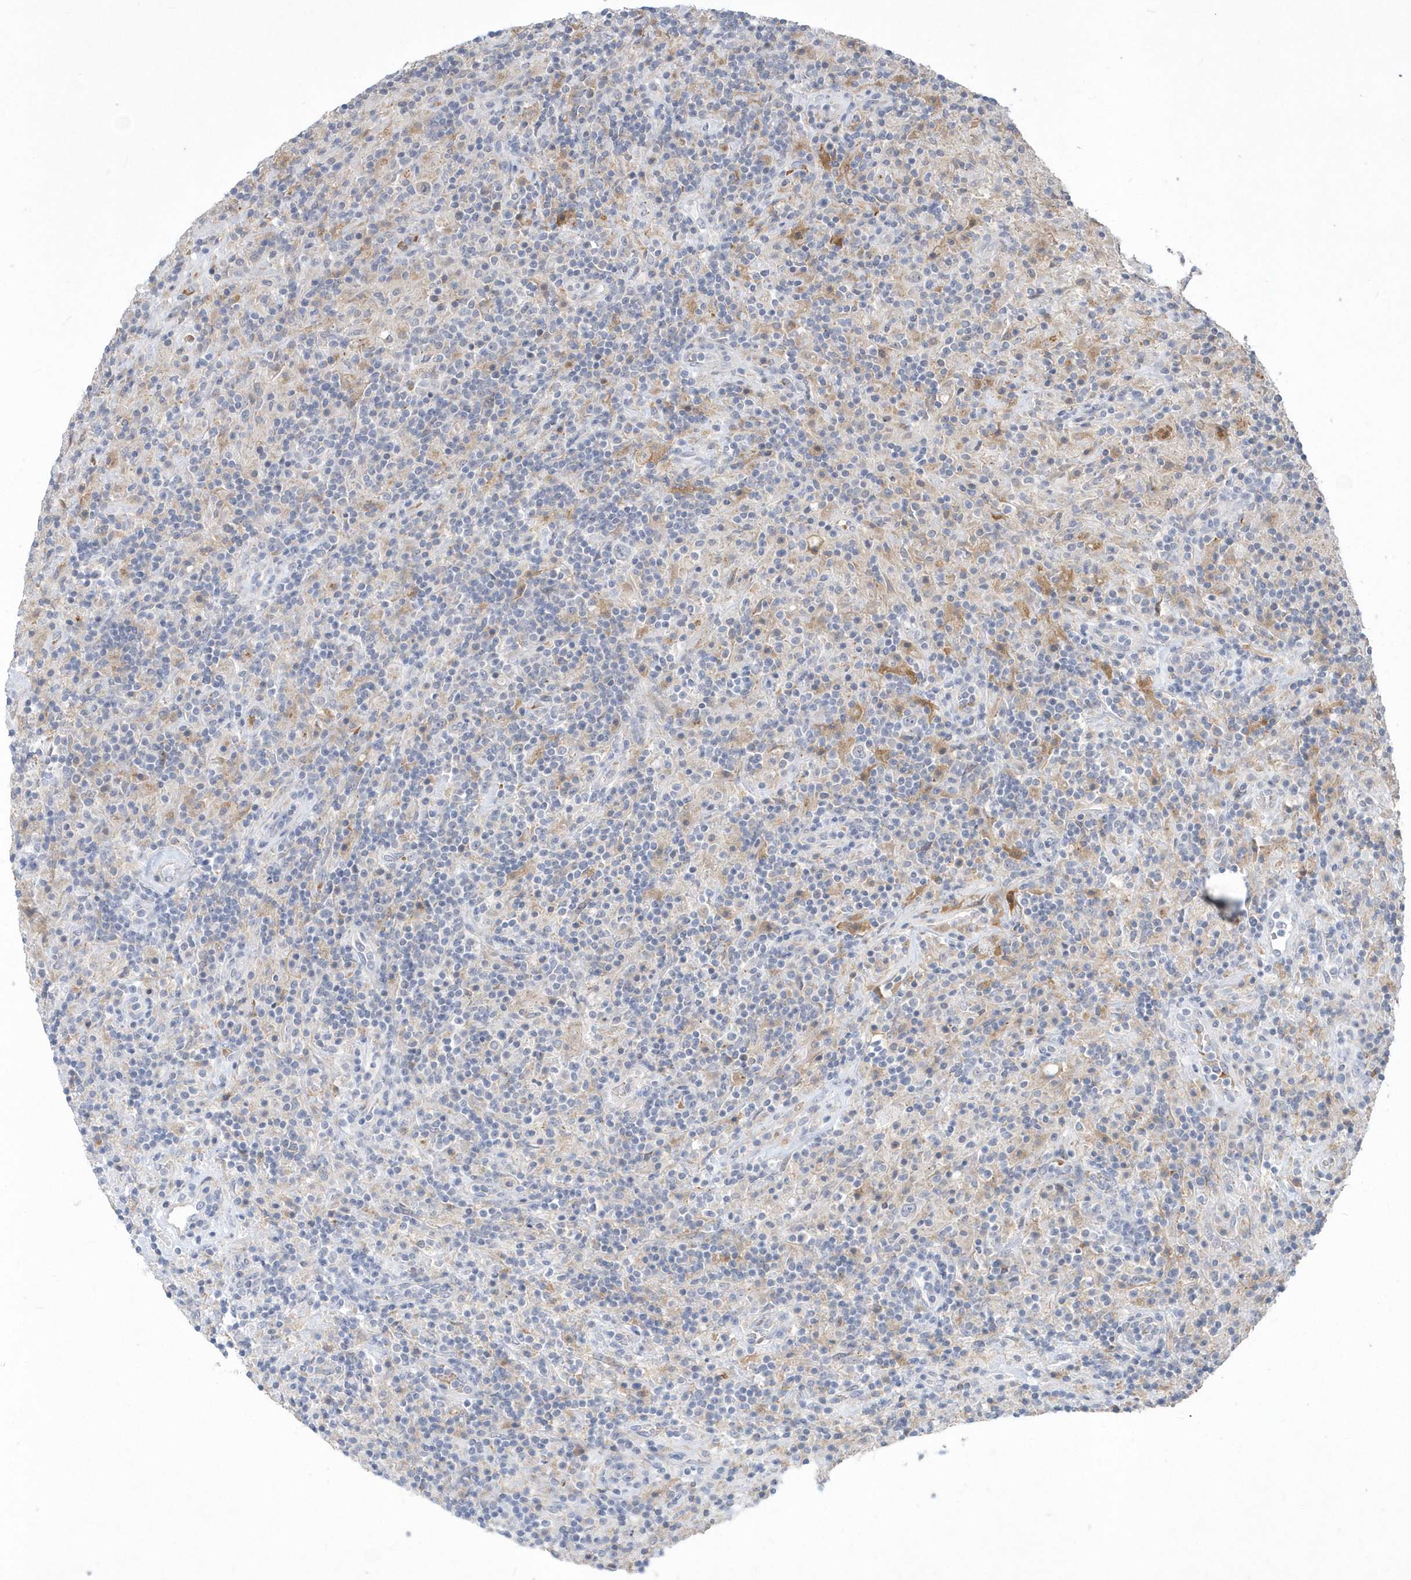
{"staining": {"intensity": "negative", "quantity": "none", "location": "none"}, "tissue": "lymphoma", "cell_type": "Tumor cells", "image_type": "cancer", "snomed": [{"axis": "morphology", "description": "Hodgkin's disease, NOS"}, {"axis": "topography", "description": "Lymph node"}], "caption": "Hodgkin's disease stained for a protein using immunohistochemistry (IHC) displays no staining tumor cells.", "gene": "TSPEAR", "patient": {"sex": "male", "age": 70}}